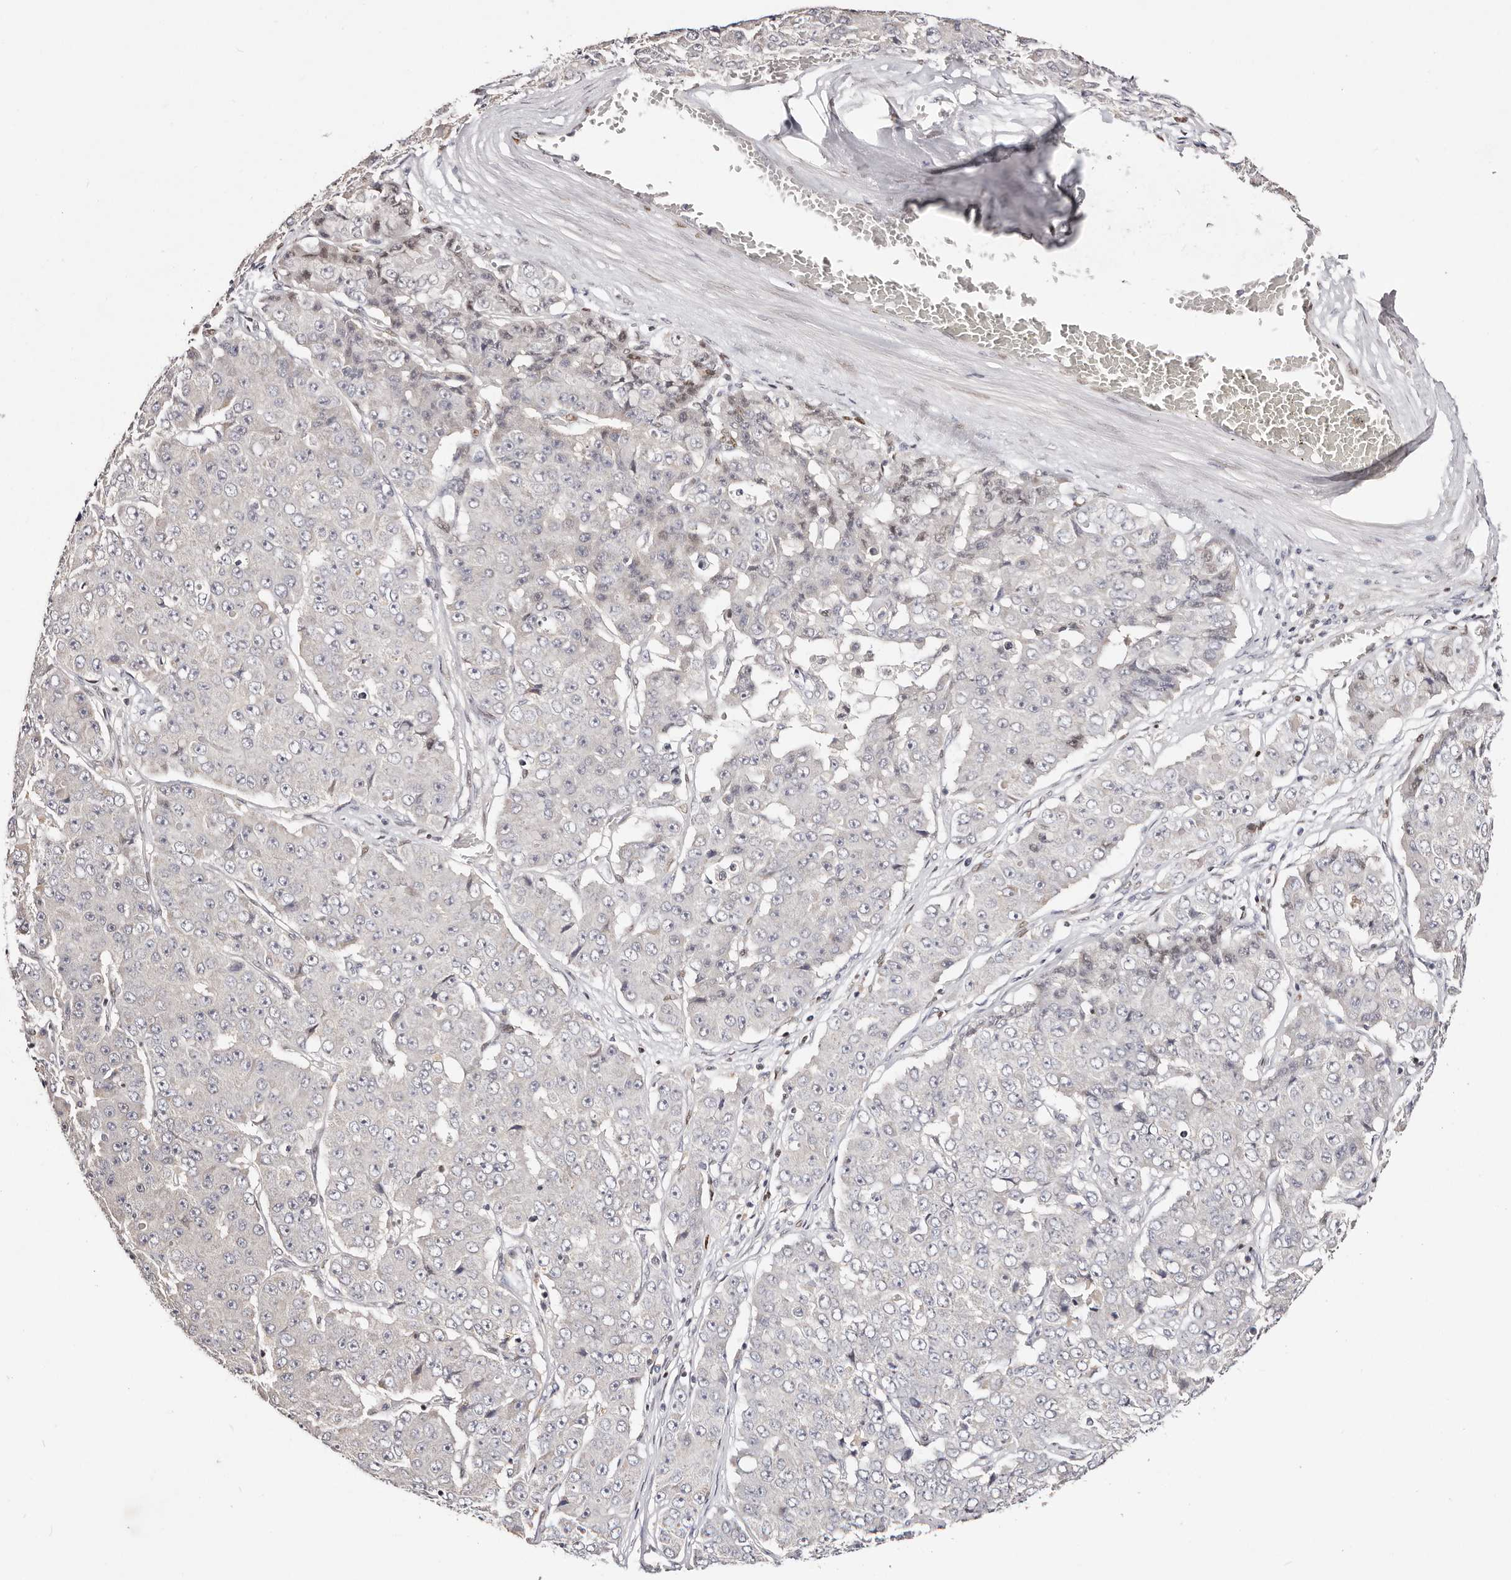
{"staining": {"intensity": "negative", "quantity": "none", "location": "none"}, "tissue": "pancreatic cancer", "cell_type": "Tumor cells", "image_type": "cancer", "snomed": [{"axis": "morphology", "description": "Adenocarcinoma, NOS"}, {"axis": "topography", "description": "Pancreas"}], "caption": "Tumor cells are negative for brown protein staining in pancreatic adenocarcinoma. (DAB (3,3'-diaminobenzidine) IHC with hematoxylin counter stain).", "gene": "IQGAP3", "patient": {"sex": "male", "age": 50}}